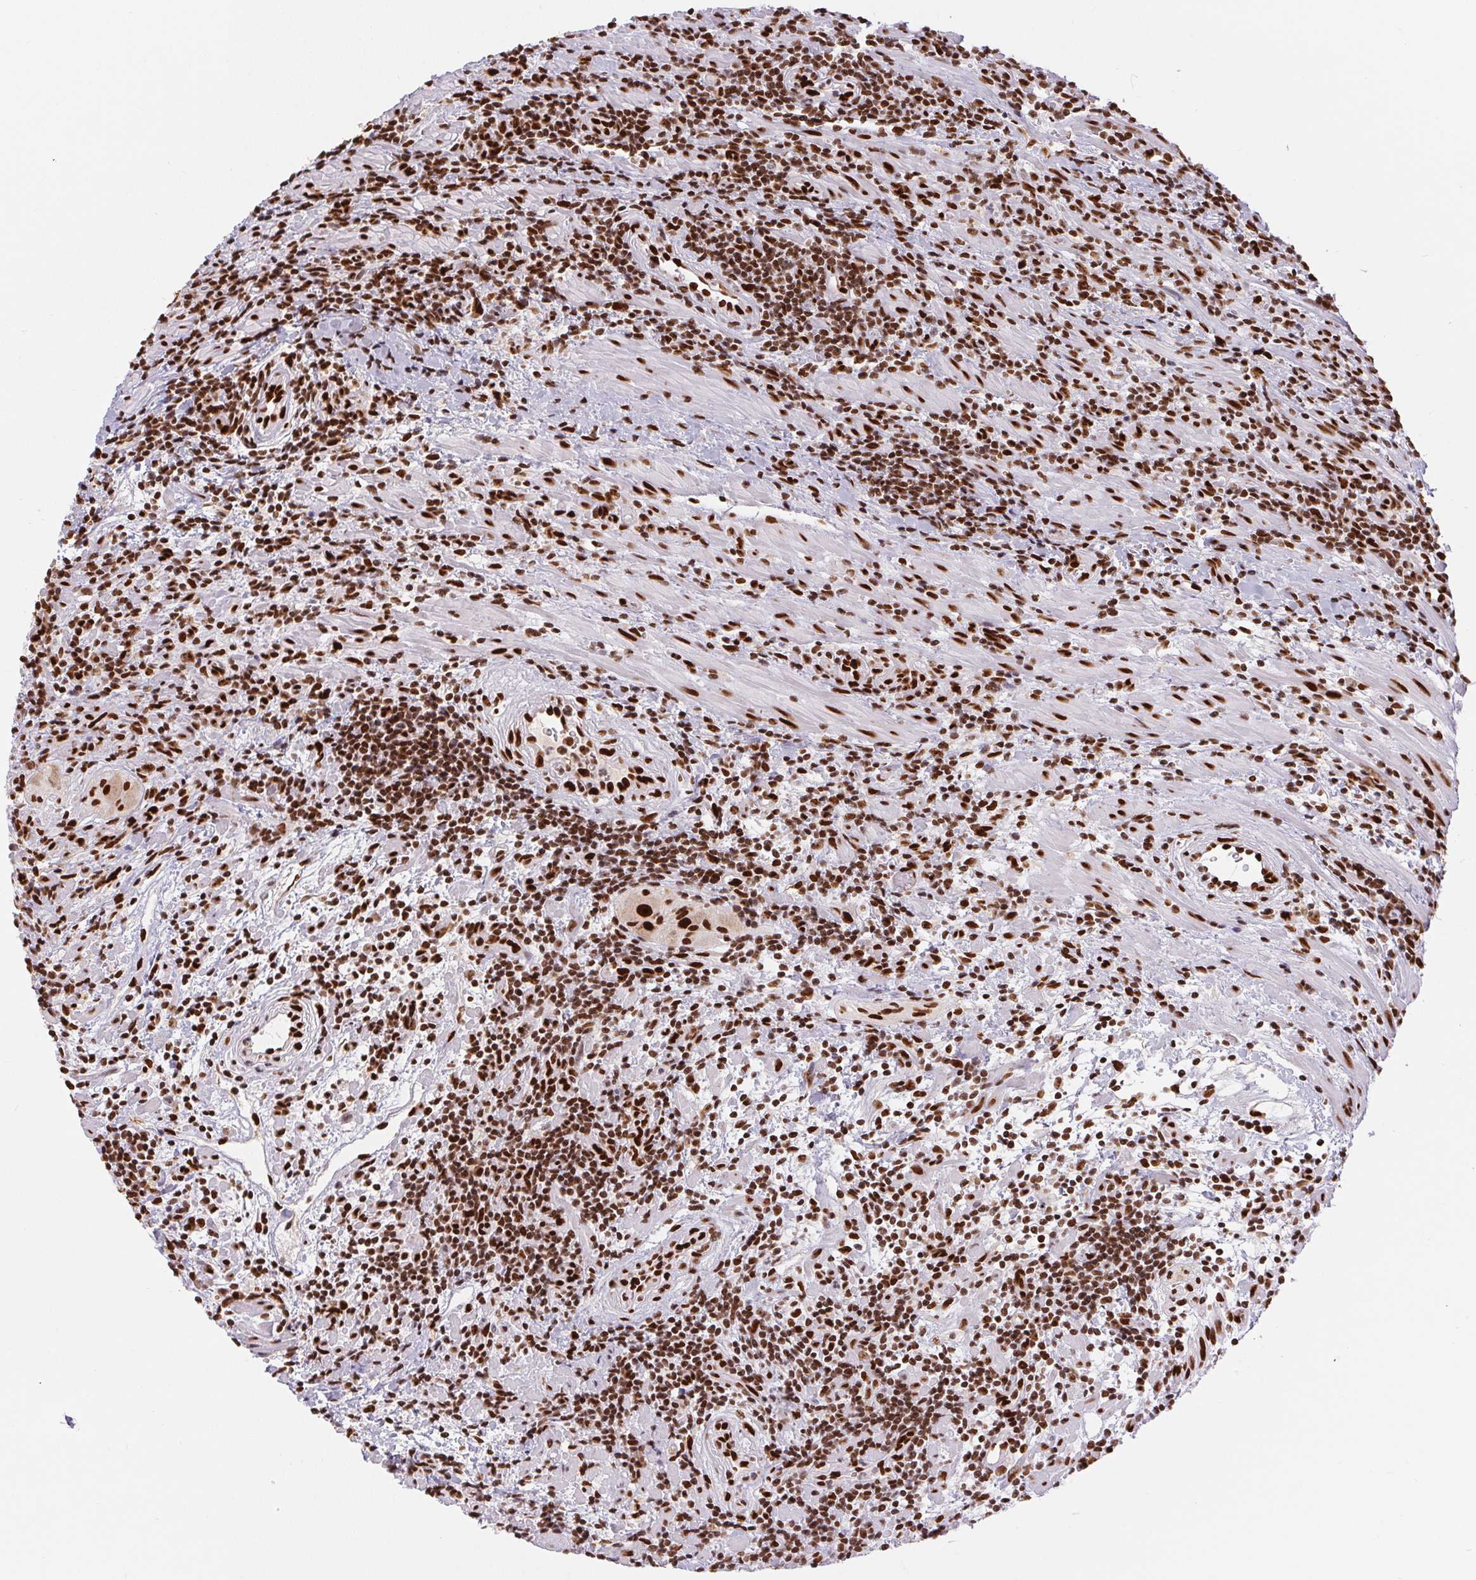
{"staining": {"intensity": "moderate", "quantity": ">75%", "location": "nuclear"}, "tissue": "lymphoma", "cell_type": "Tumor cells", "image_type": "cancer", "snomed": [{"axis": "morphology", "description": "Malignant lymphoma, non-Hodgkin's type, High grade"}, {"axis": "topography", "description": "Small intestine"}], "caption": "Moderate nuclear positivity is appreciated in approximately >75% of tumor cells in high-grade malignant lymphoma, non-Hodgkin's type. The staining was performed using DAB, with brown indicating positive protein expression. Nuclei are stained blue with hematoxylin.", "gene": "ZNF80", "patient": {"sex": "female", "age": 56}}